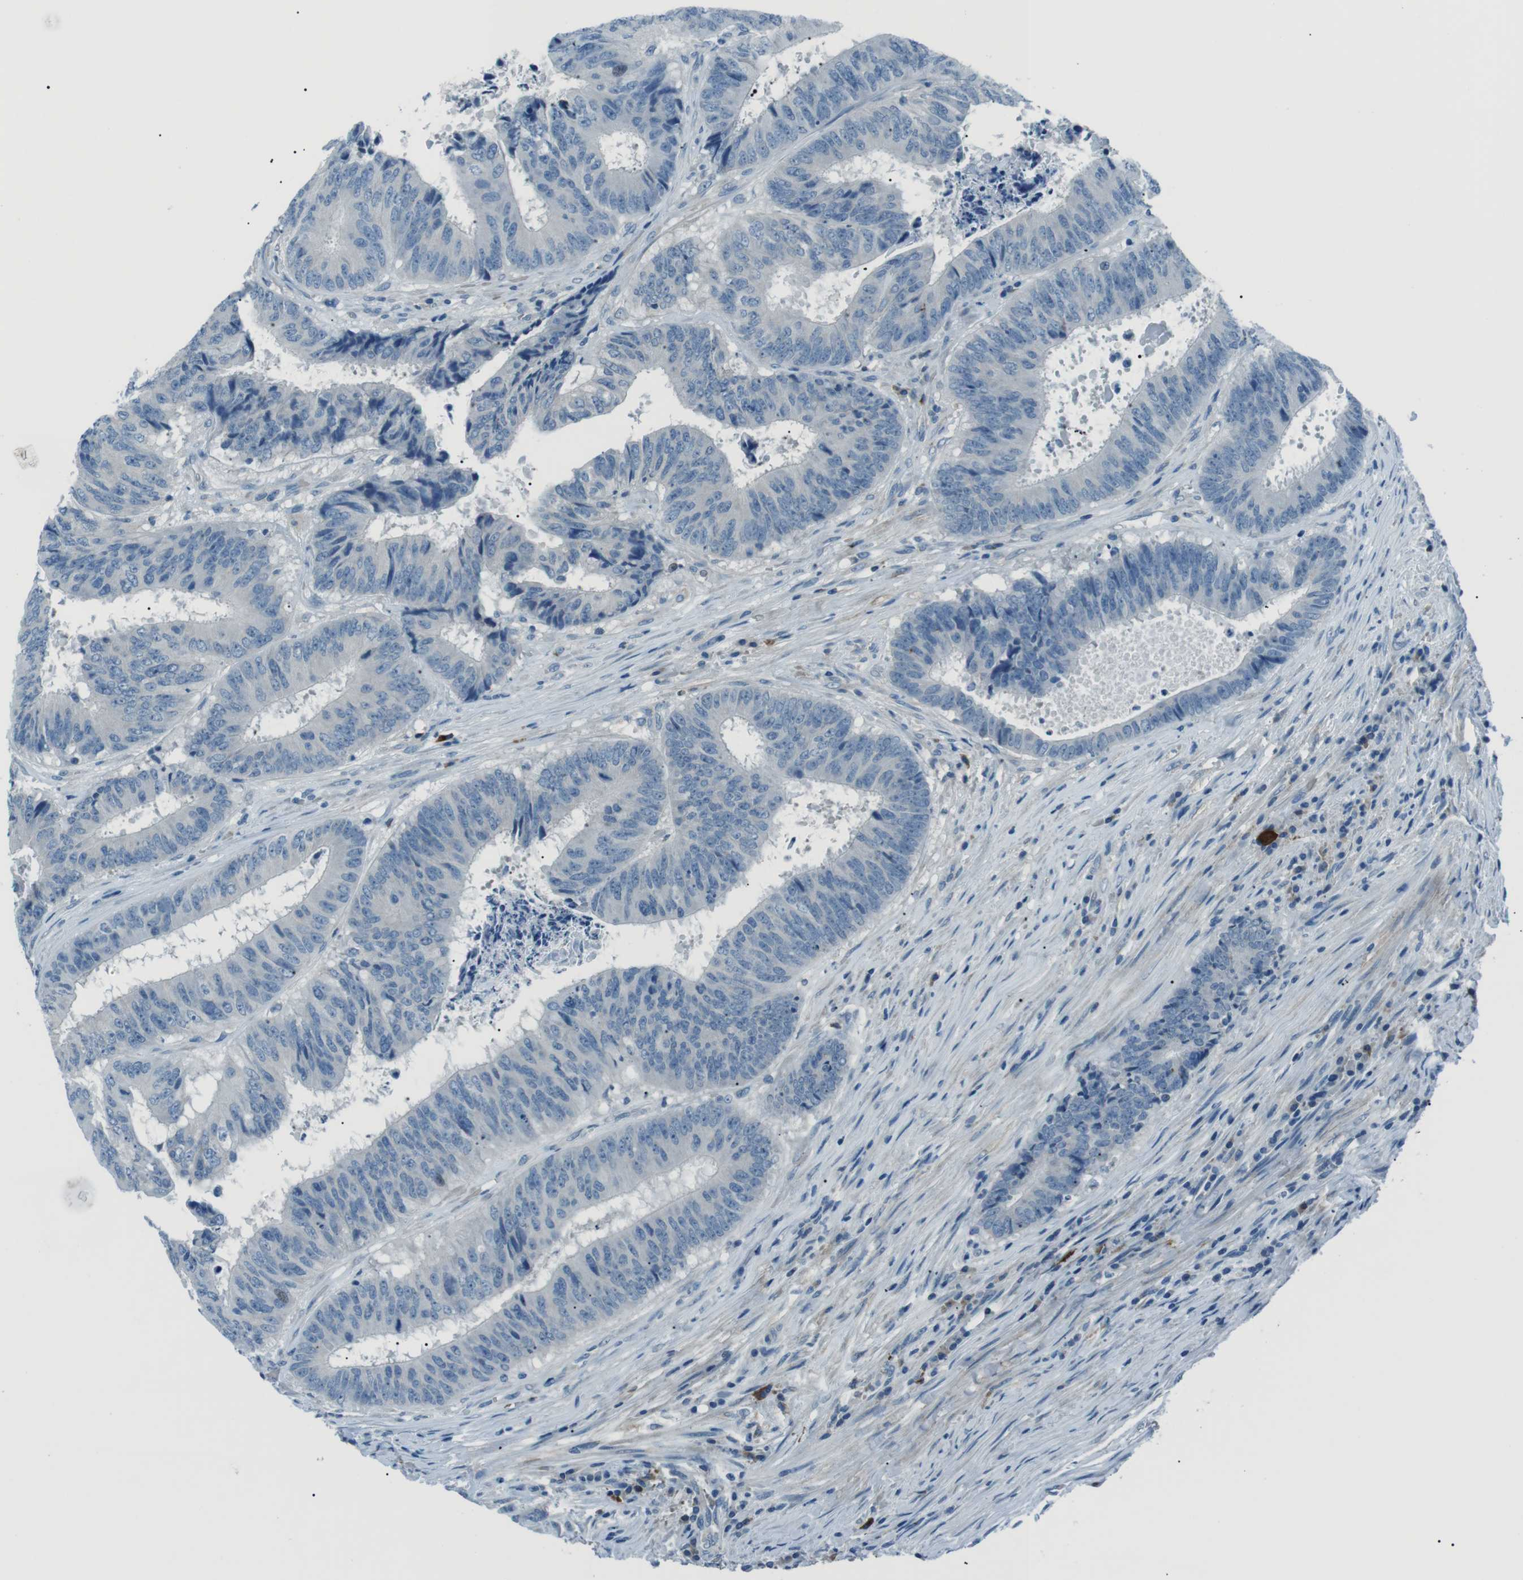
{"staining": {"intensity": "negative", "quantity": "none", "location": "none"}, "tissue": "colorectal cancer", "cell_type": "Tumor cells", "image_type": "cancer", "snomed": [{"axis": "morphology", "description": "Adenocarcinoma, NOS"}, {"axis": "topography", "description": "Rectum"}], "caption": "High magnification brightfield microscopy of colorectal adenocarcinoma stained with DAB (3,3'-diaminobenzidine) (brown) and counterstained with hematoxylin (blue): tumor cells show no significant expression.", "gene": "ST6GAL1", "patient": {"sex": "male", "age": 72}}